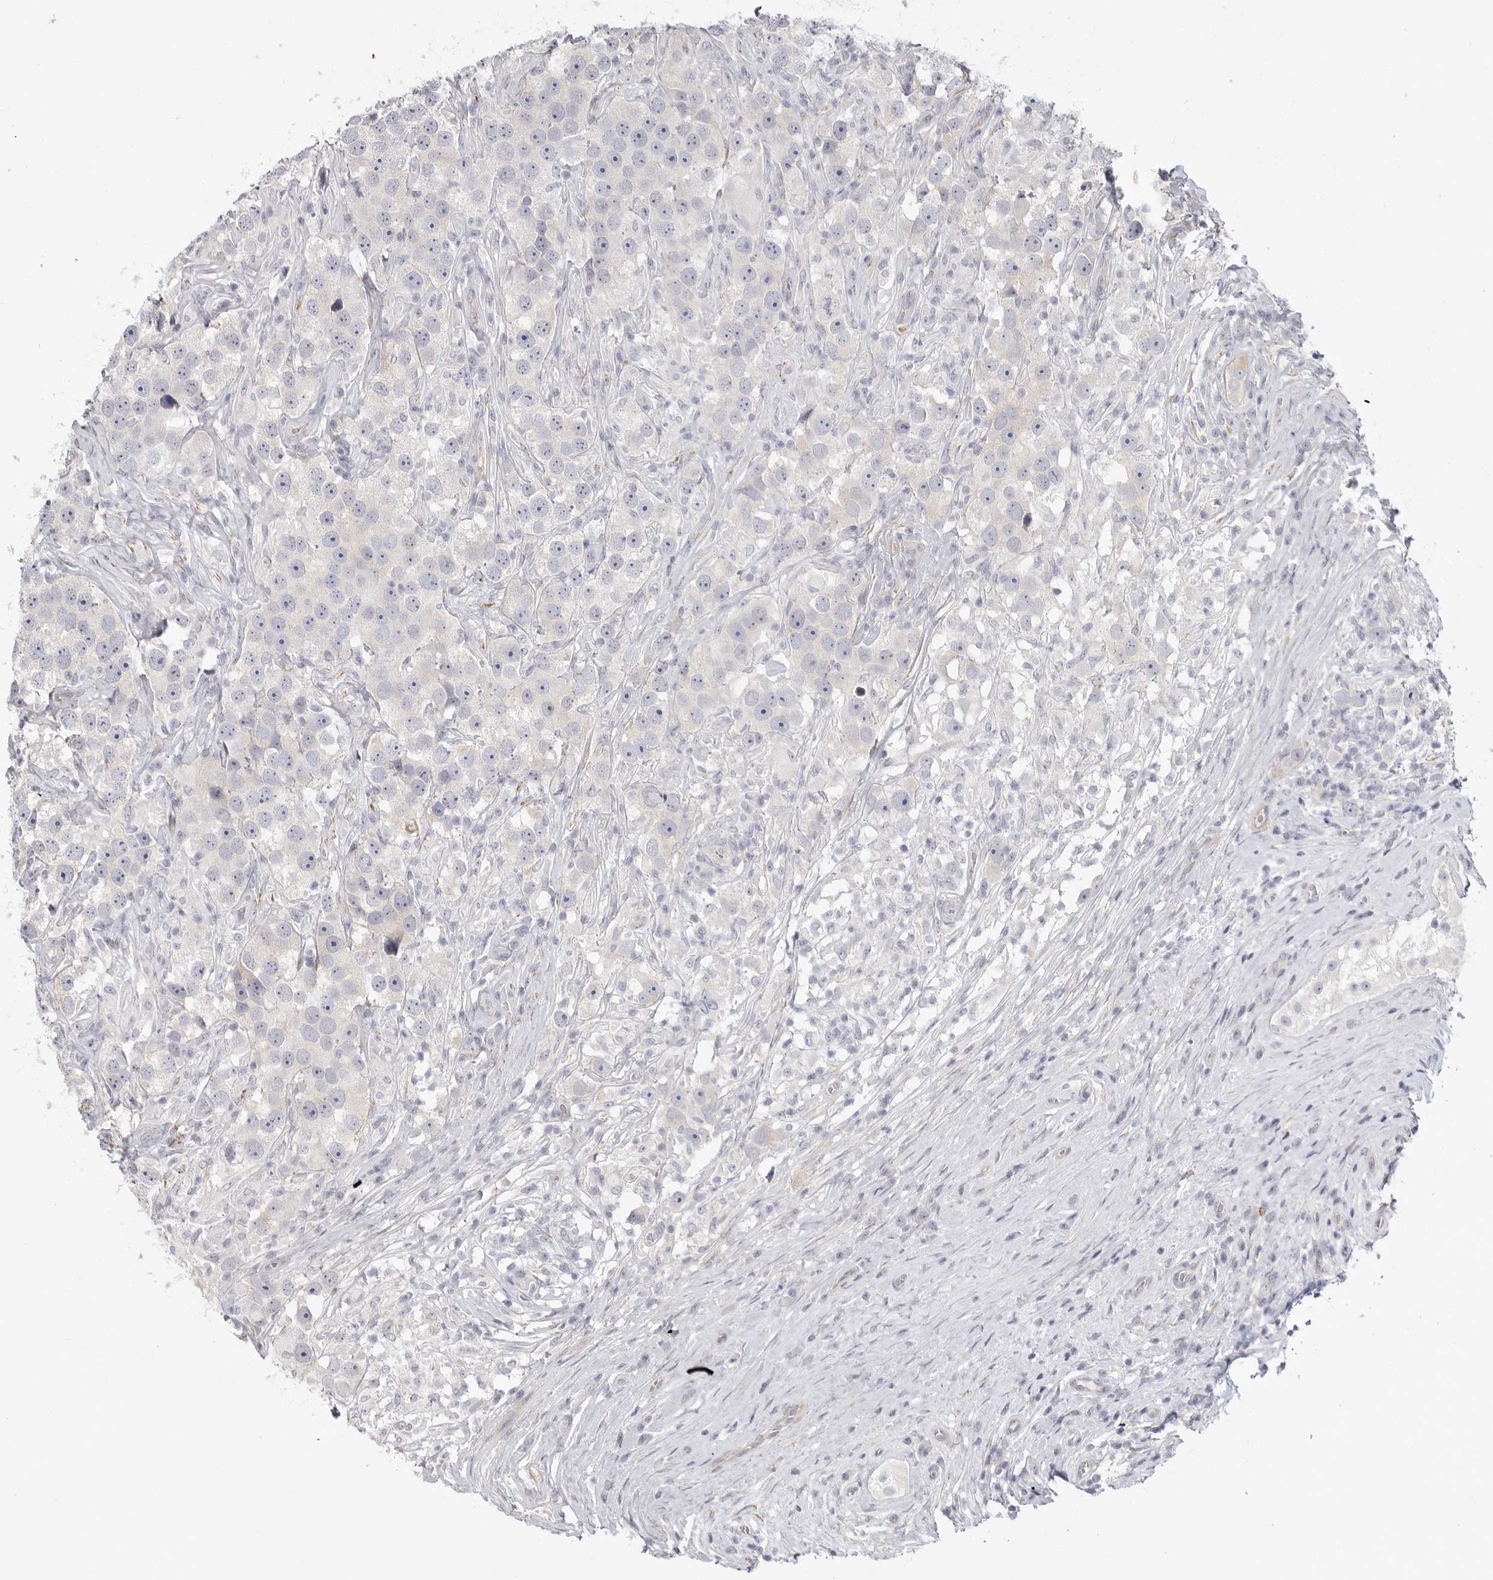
{"staining": {"intensity": "negative", "quantity": "none", "location": "none"}, "tissue": "testis cancer", "cell_type": "Tumor cells", "image_type": "cancer", "snomed": [{"axis": "morphology", "description": "Seminoma, NOS"}, {"axis": "topography", "description": "Testis"}], "caption": "Immunohistochemistry histopathology image of neoplastic tissue: human seminoma (testis) stained with DAB (3,3'-diaminobenzidine) exhibits no significant protein staining in tumor cells.", "gene": "ELP3", "patient": {"sex": "male", "age": 49}}